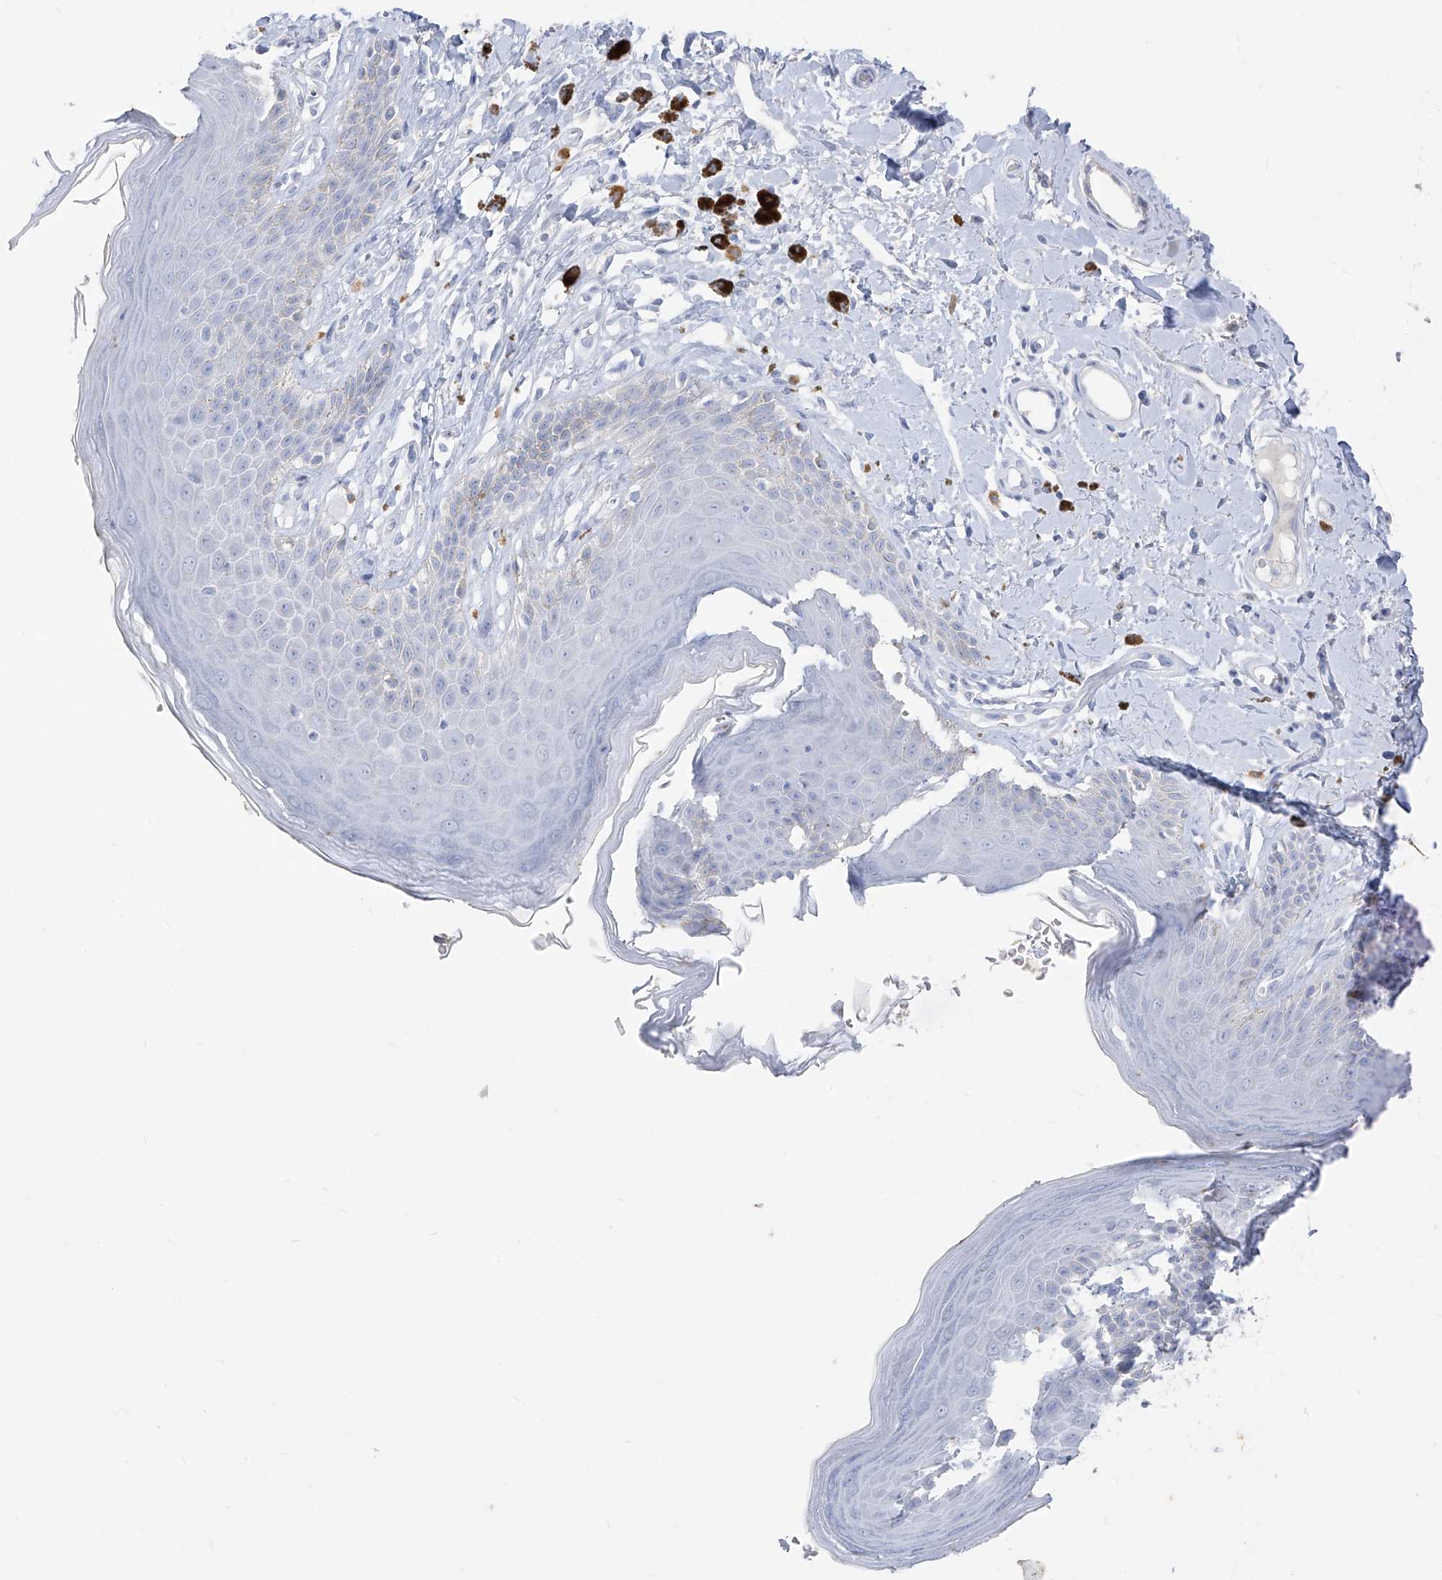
{"staining": {"intensity": "weak", "quantity": "<25%", "location": "cytoplasmic/membranous"}, "tissue": "skin", "cell_type": "Epidermal cells", "image_type": "normal", "snomed": [{"axis": "morphology", "description": "Normal tissue, NOS"}, {"axis": "topography", "description": "Anal"}], "caption": "IHC micrograph of unremarkable skin stained for a protein (brown), which displays no expression in epidermal cells.", "gene": "CX3CR1", "patient": {"sex": "female", "age": 78}}